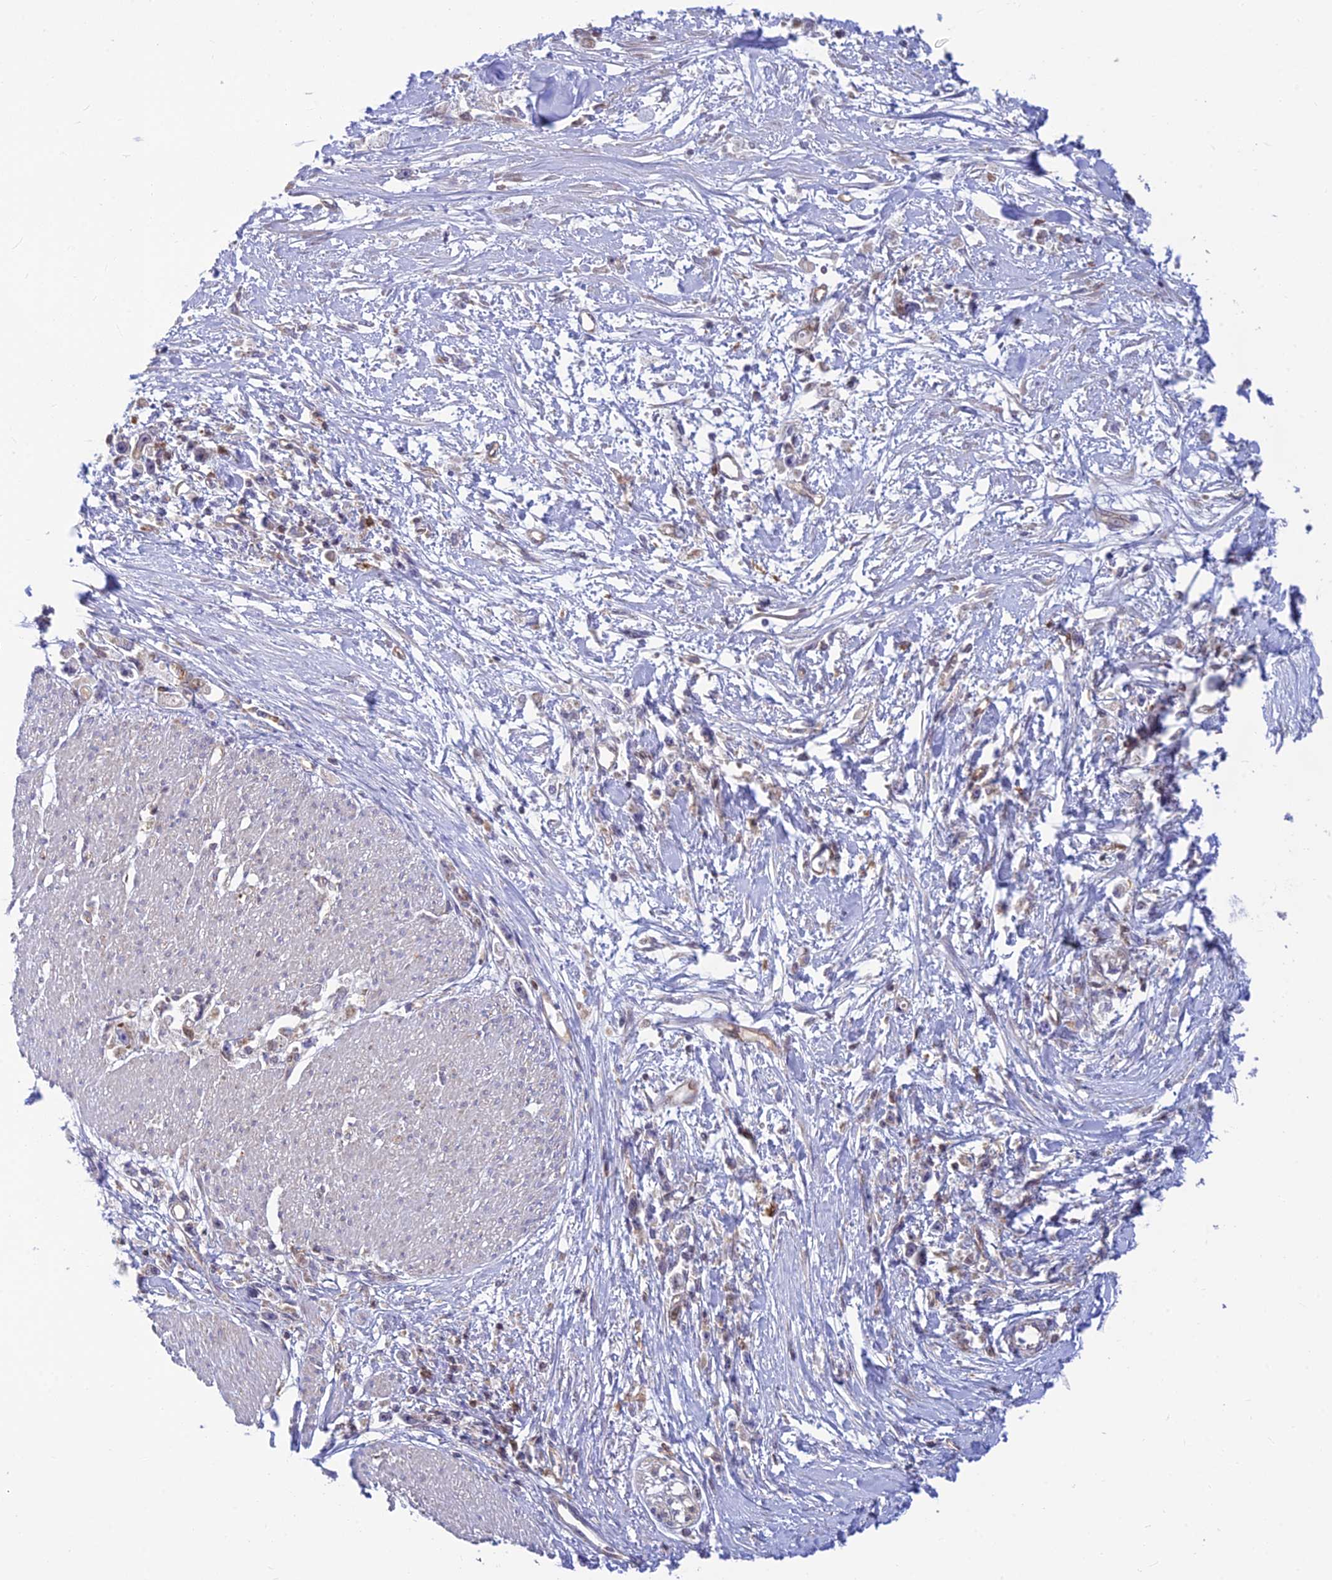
{"staining": {"intensity": "weak", "quantity": "<25%", "location": "cytoplasmic/membranous"}, "tissue": "stomach cancer", "cell_type": "Tumor cells", "image_type": "cancer", "snomed": [{"axis": "morphology", "description": "Adenocarcinoma, NOS"}, {"axis": "topography", "description": "Stomach"}], "caption": "Immunohistochemistry (IHC) histopathology image of human adenocarcinoma (stomach) stained for a protein (brown), which exhibits no positivity in tumor cells. Brightfield microscopy of immunohistochemistry (IHC) stained with DAB (brown) and hematoxylin (blue), captured at high magnification.", "gene": "LYSMD2", "patient": {"sex": "female", "age": 59}}